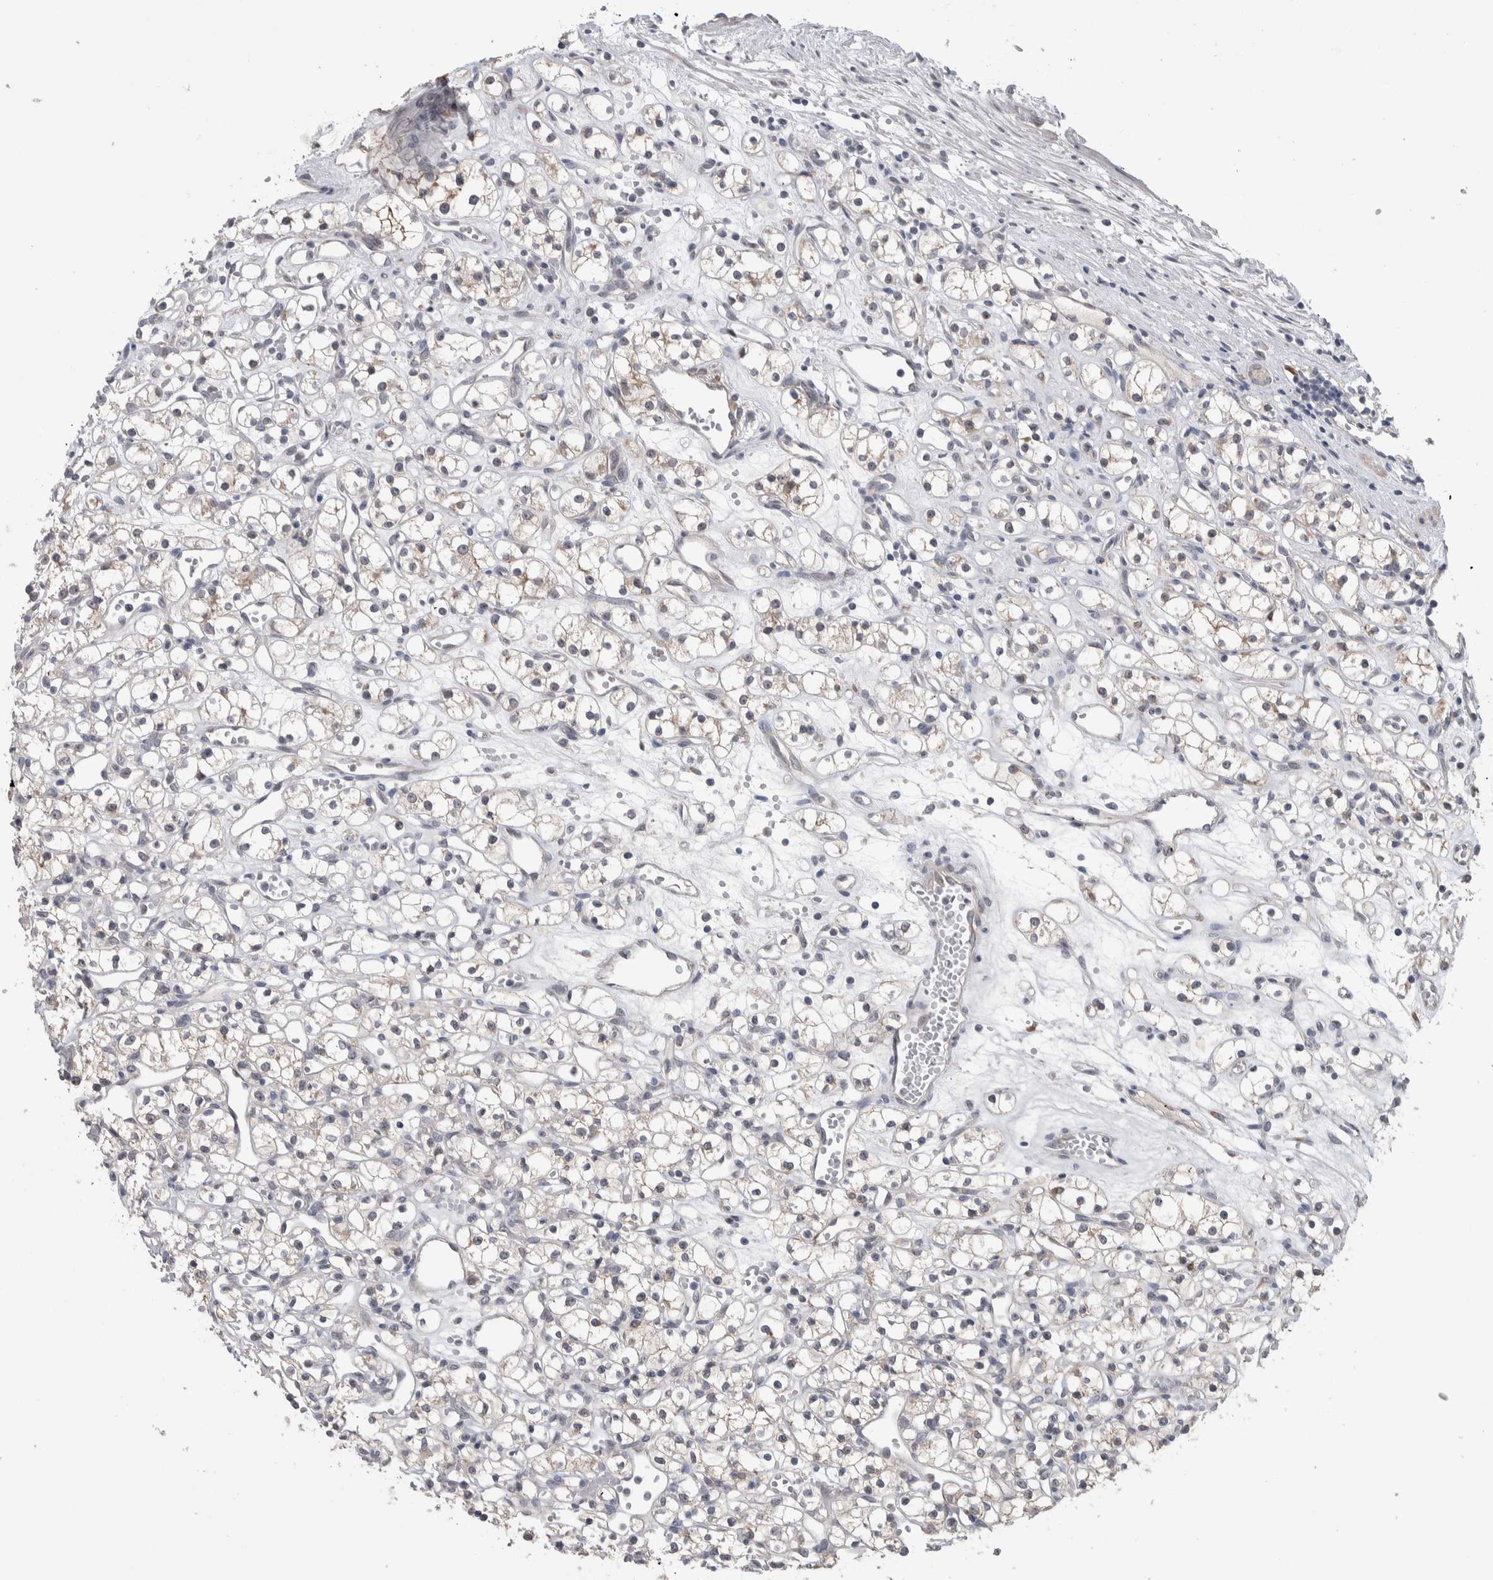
{"staining": {"intensity": "negative", "quantity": "none", "location": "none"}, "tissue": "renal cancer", "cell_type": "Tumor cells", "image_type": "cancer", "snomed": [{"axis": "morphology", "description": "Adenocarcinoma, NOS"}, {"axis": "topography", "description": "Kidney"}], "caption": "Renal cancer (adenocarcinoma) stained for a protein using IHC demonstrates no positivity tumor cells.", "gene": "CUL2", "patient": {"sex": "female", "age": 59}}